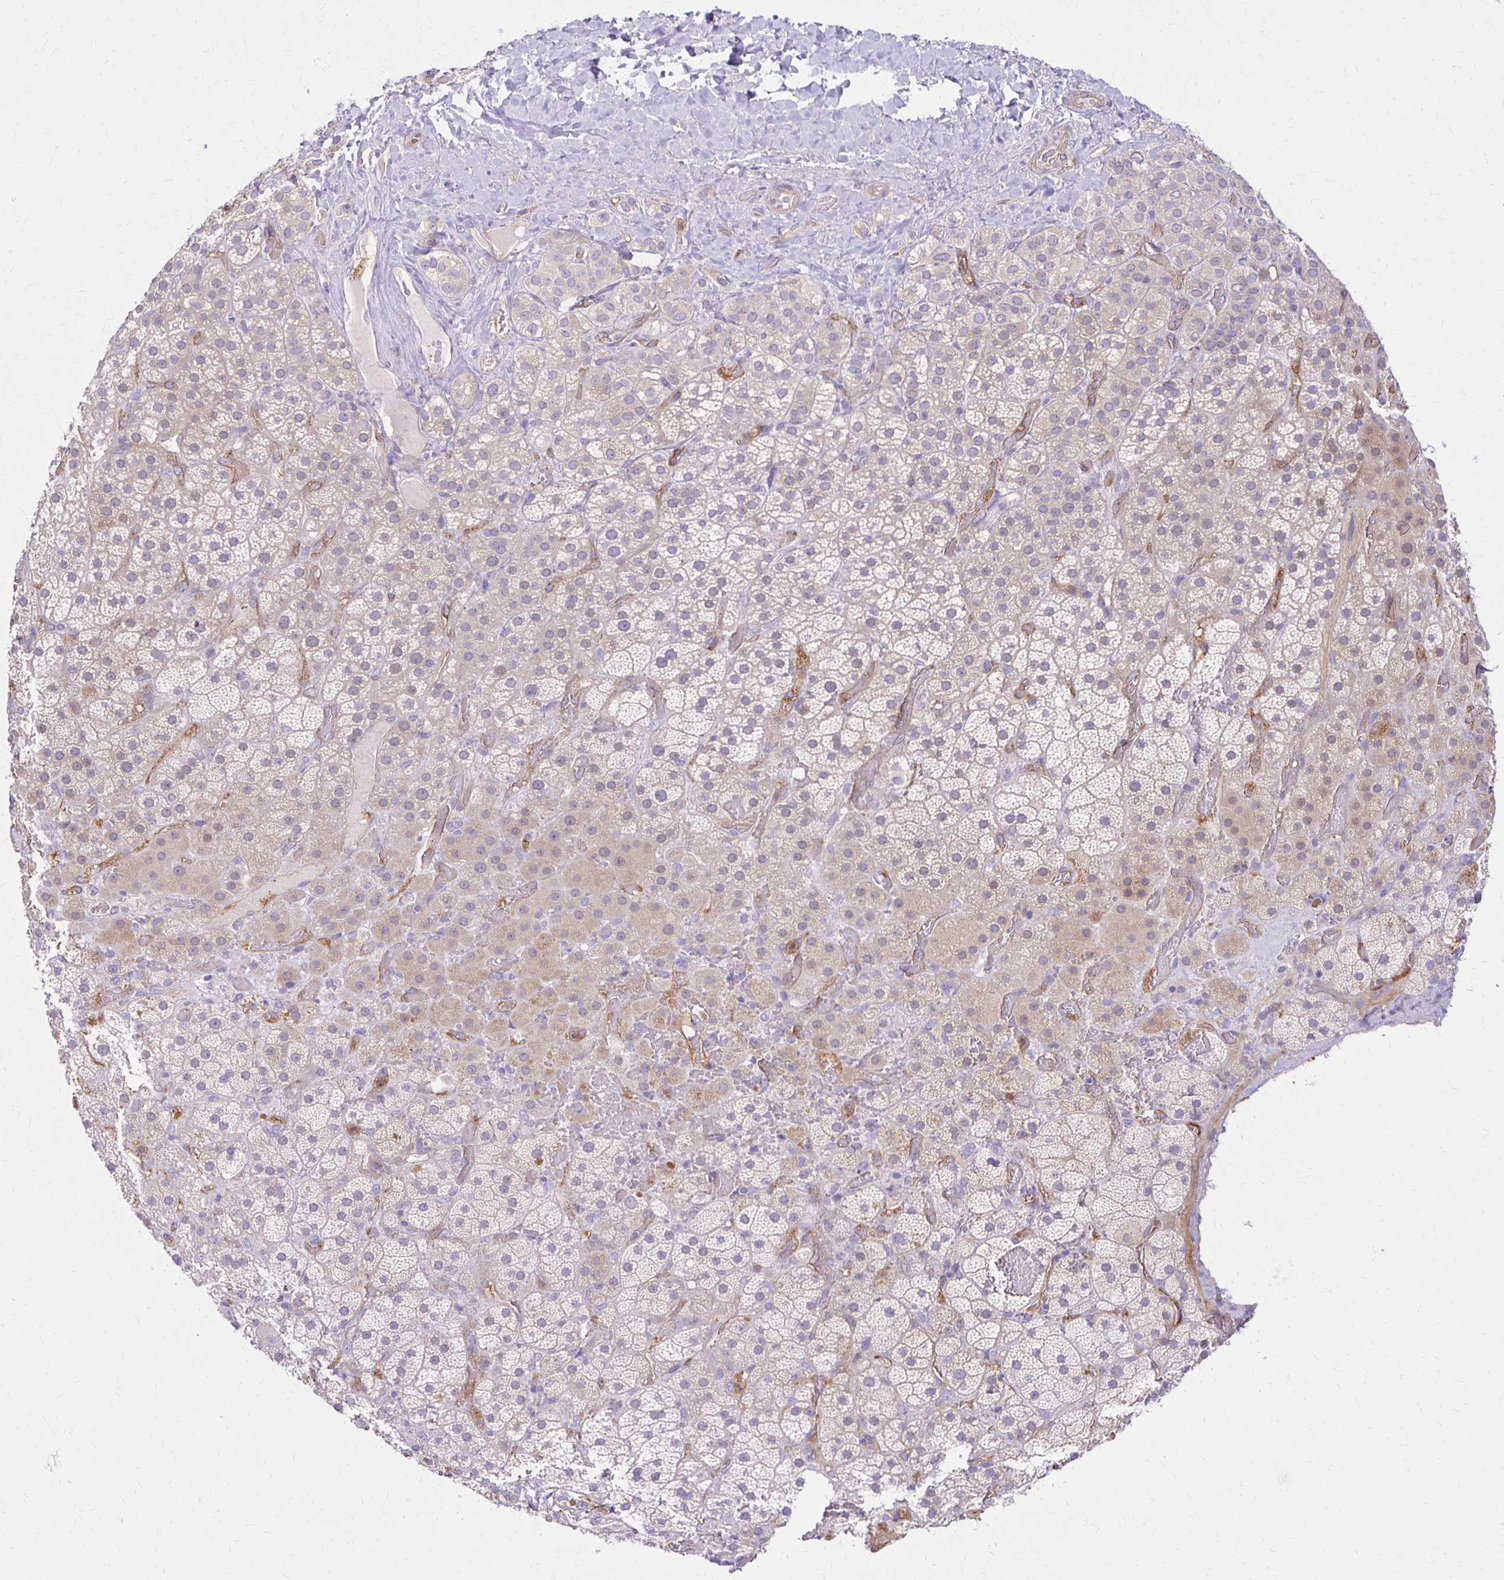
{"staining": {"intensity": "moderate", "quantity": "25%-75%", "location": "cytoplasmic/membranous"}, "tissue": "adrenal gland", "cell_type": "Glandular cells", "image_type": "normal", "snomed": [{"axis": "morphology", "description": "Normal tissue, NOS"}, {"axis": "topography", "description": "Adrenal gland"}], "caption": "Adrenal gland stained with a brown dye displays moderate cytoplasmic/membranous positive staining in about 25%-75% of glandular cells.", "gene": "TTYH1", "patient": {"sex": "male", "age": 57}}